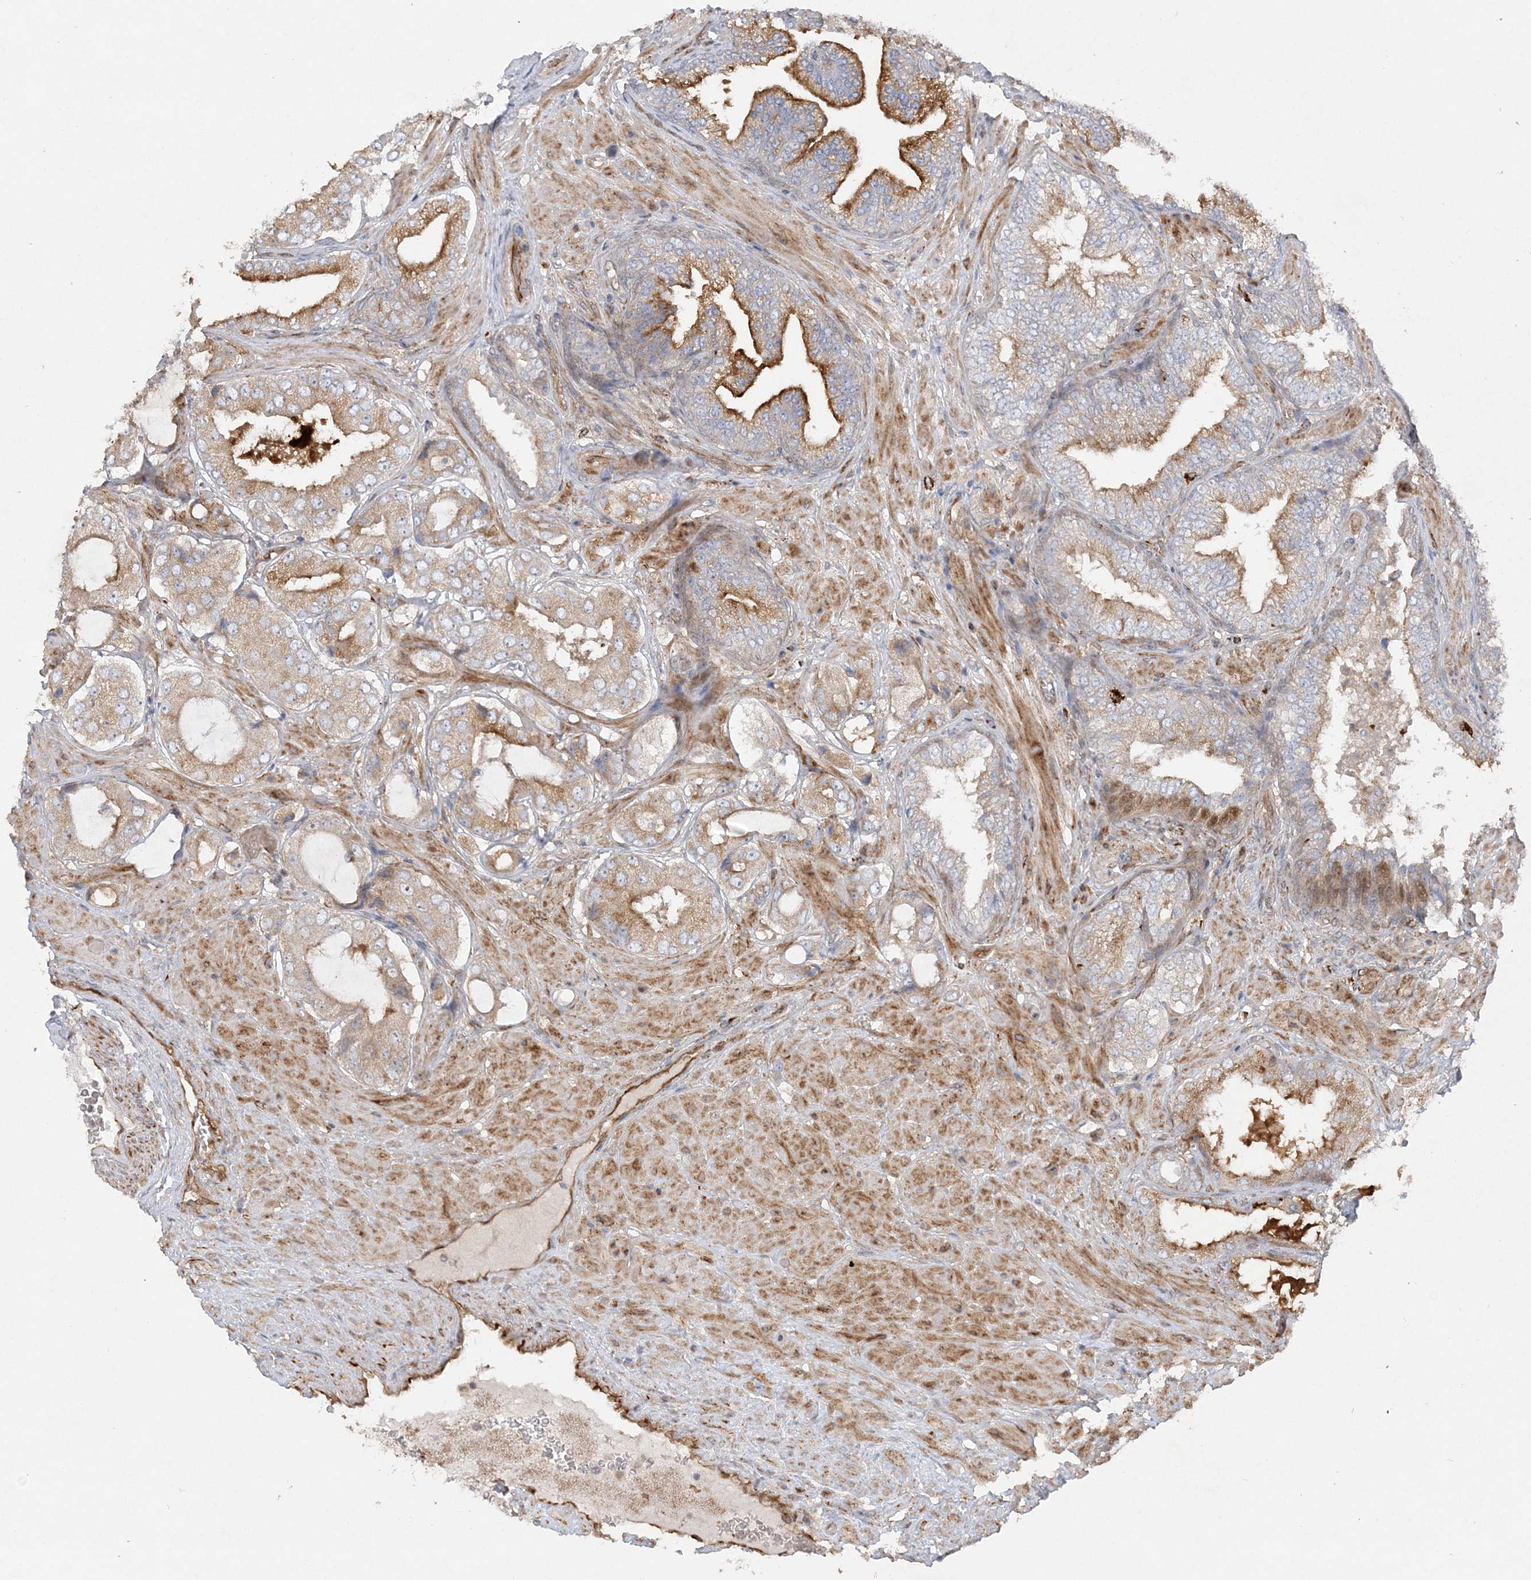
{"staining": {"intensity": "moderate", "quantity": "25%-75%", "location": "cytoplasmic/membranous"}, "tissue": "prostate cancer", "cell_type": "Tumor cells", "image_type": "cancer", "snomed": [{"axis": "morphology", "description": "Adenocarcinoma, High grade"}, {"axis": "topography", "description": "Prostate"}], "caption": "Immunohistochemistry (DAB (3,3'-diaminobenzidine)) staining of human prostate cancer (high-grade adenocarcinoma) displays moderate cytoplasmic/membranous protein staining in approximately 25%-75% of tumor cells.", "gene": "INPP1", "patient": {"sex": "male", "age": 59}}